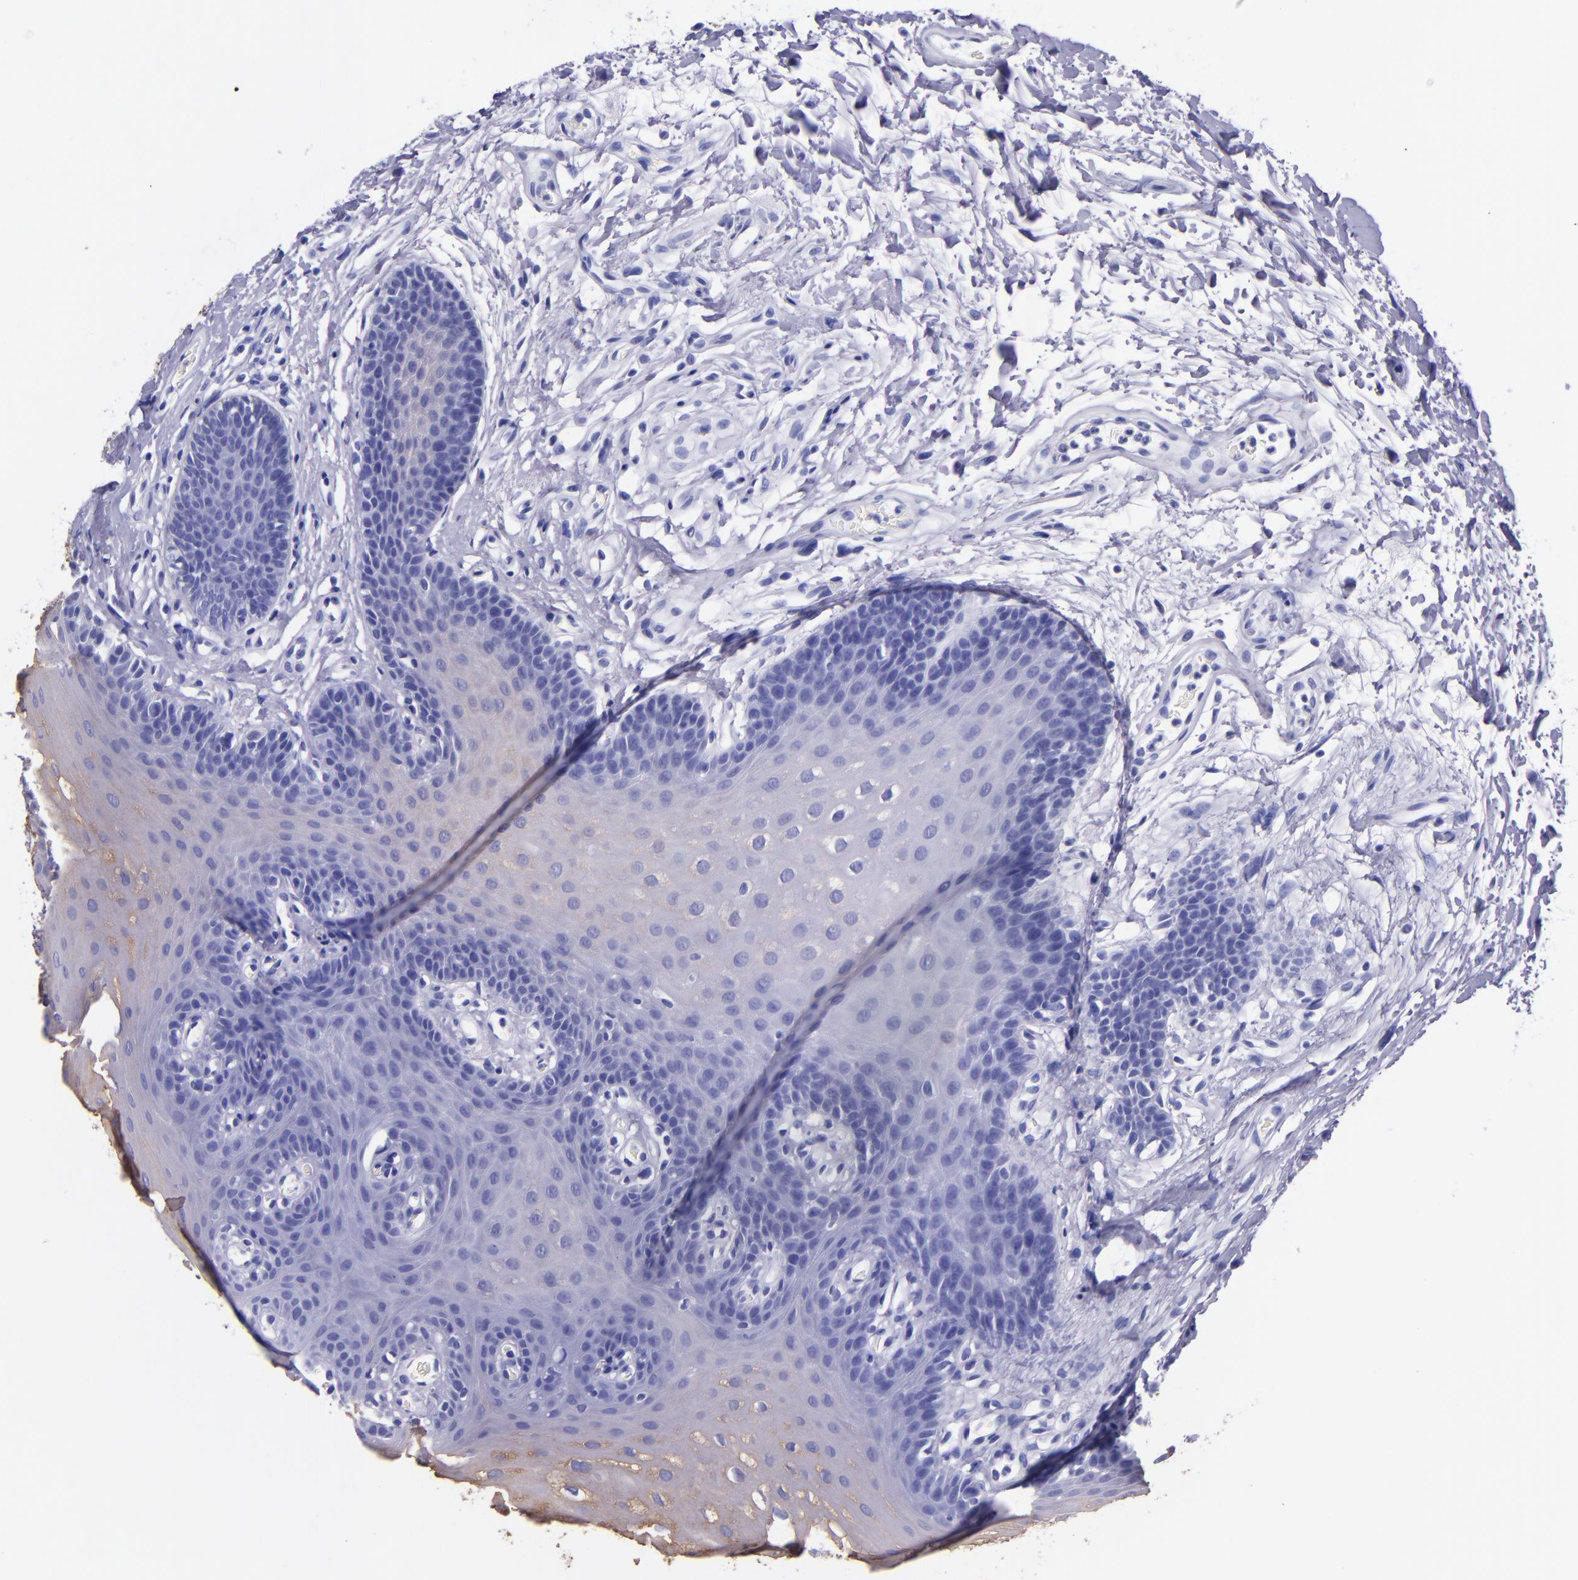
{"staining": {"intensity": "negative", "quantity": "none", "location": "none"}, "tissue": "oral mucosa", "cell_type": "Squamous epithelial cells", "image_type": "normal", "snomed": [{"axis": "morphology", "description": "Normal tissue, NOS"}, {"axis": "topography", "description": "Oral tissue"}], "caption": "The photomicrograph displays no staining of squamous epithelial cells in normal oral mucosa.", "gene": "KRT4", "patient": {"sex": "male", "age": 62}}